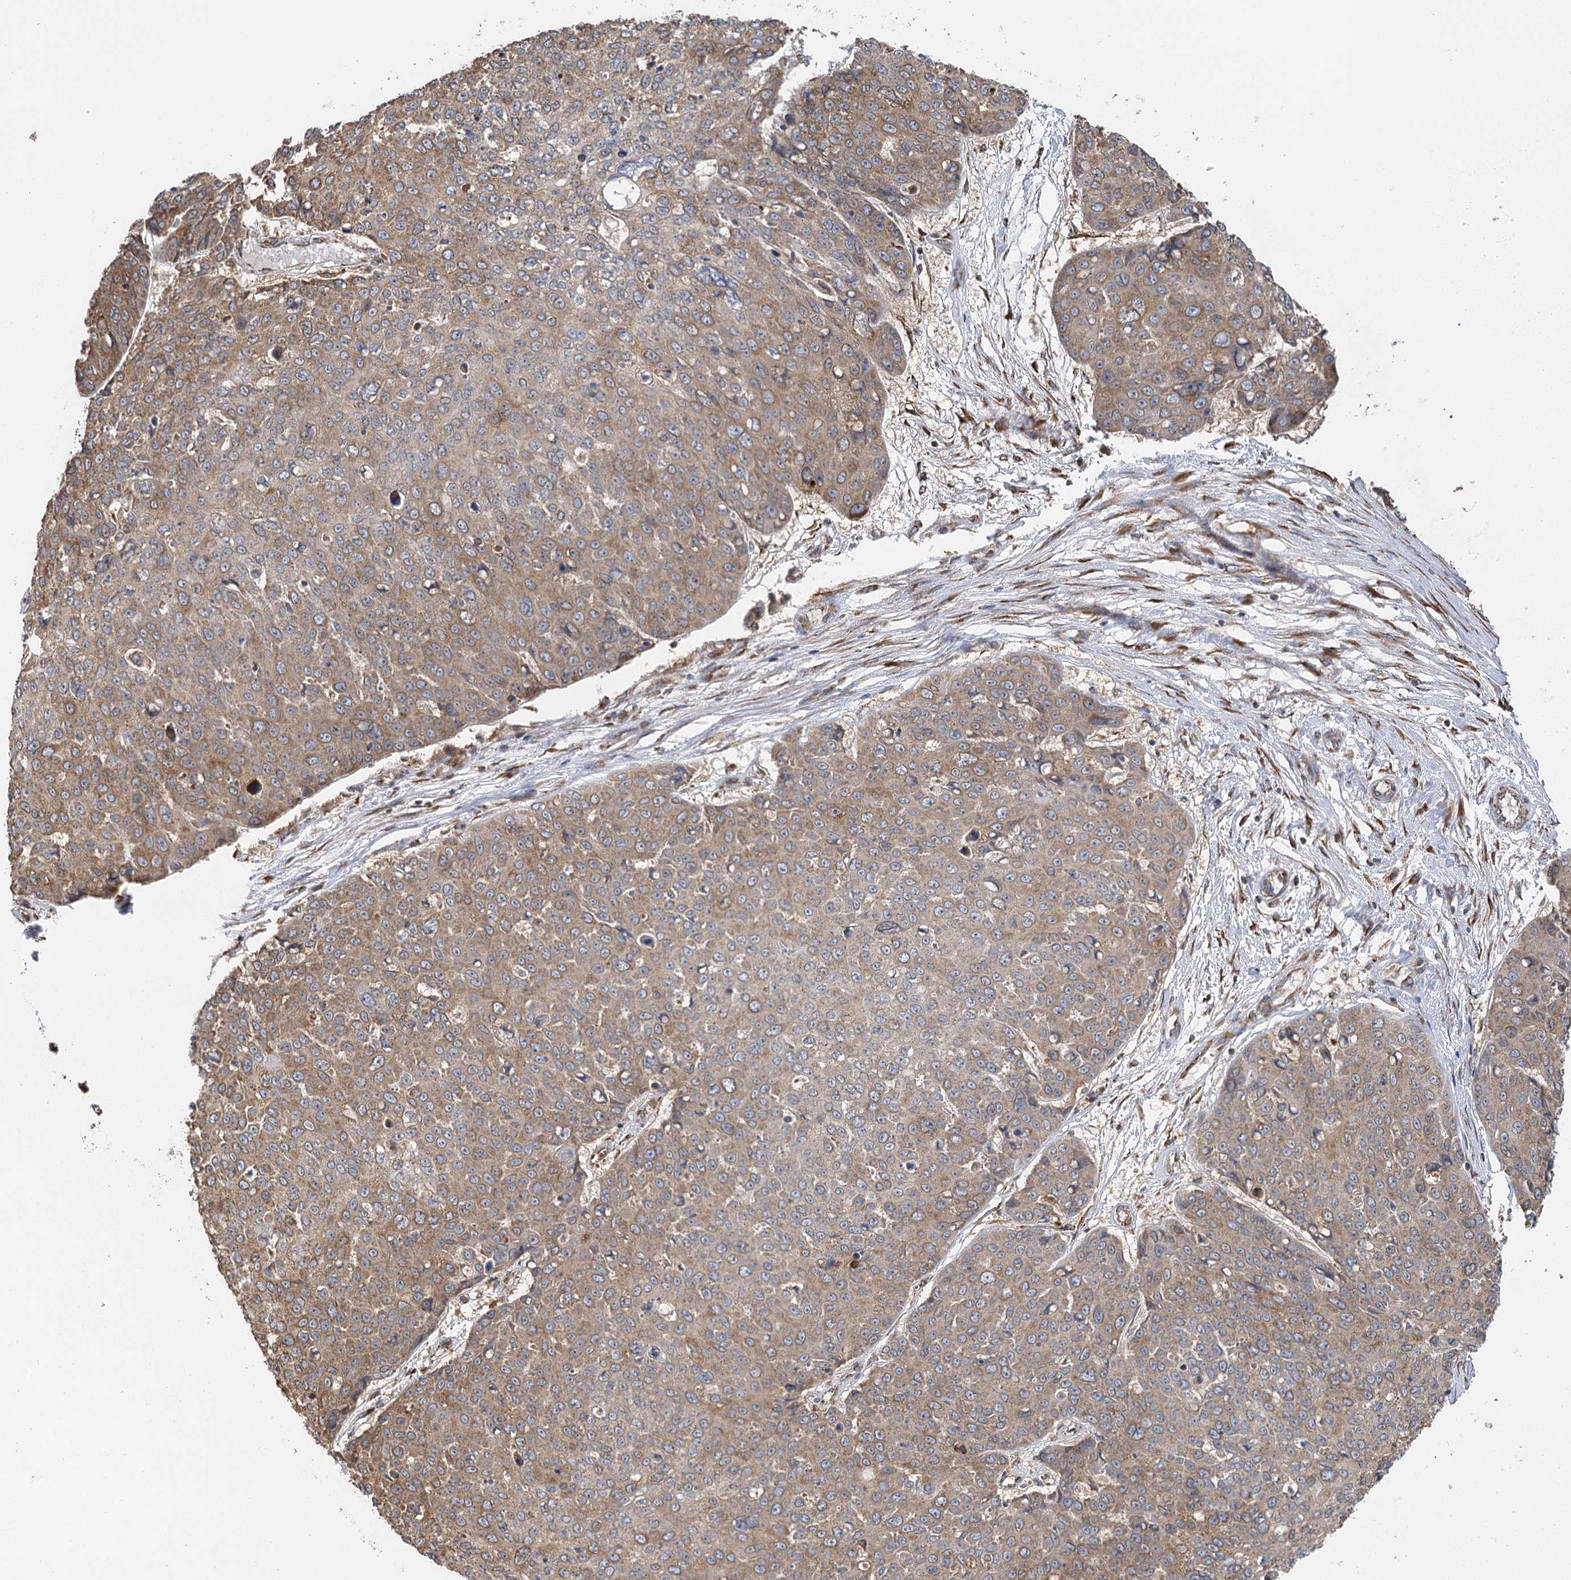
{"staining": {"intensity": "moderate", "quantity": ">75%", "location": "cytoplasmic/membranous"}, "tissue": "skin cancer", "cell_type": "Tumor cells", "image_type": "cancer", "snomed": [{"axis": "morphology", "description": "Squamous cell carcinoma, NOS"}, {"axis": "topography", "description": "Skin"}], "caption": "Squamous cell carcinoma (skin) tissue reveals moderate cytoplasmic/membranous staining in approximately >75% of tumor cells, visualized by immunohistochemistry. Using DAB (brown) and hematoxylin (blue) stains, captured at high magnification using brightfield microscopy.", "gene": "IL11RA", "patient": {"sex": "male", "age": 71}}